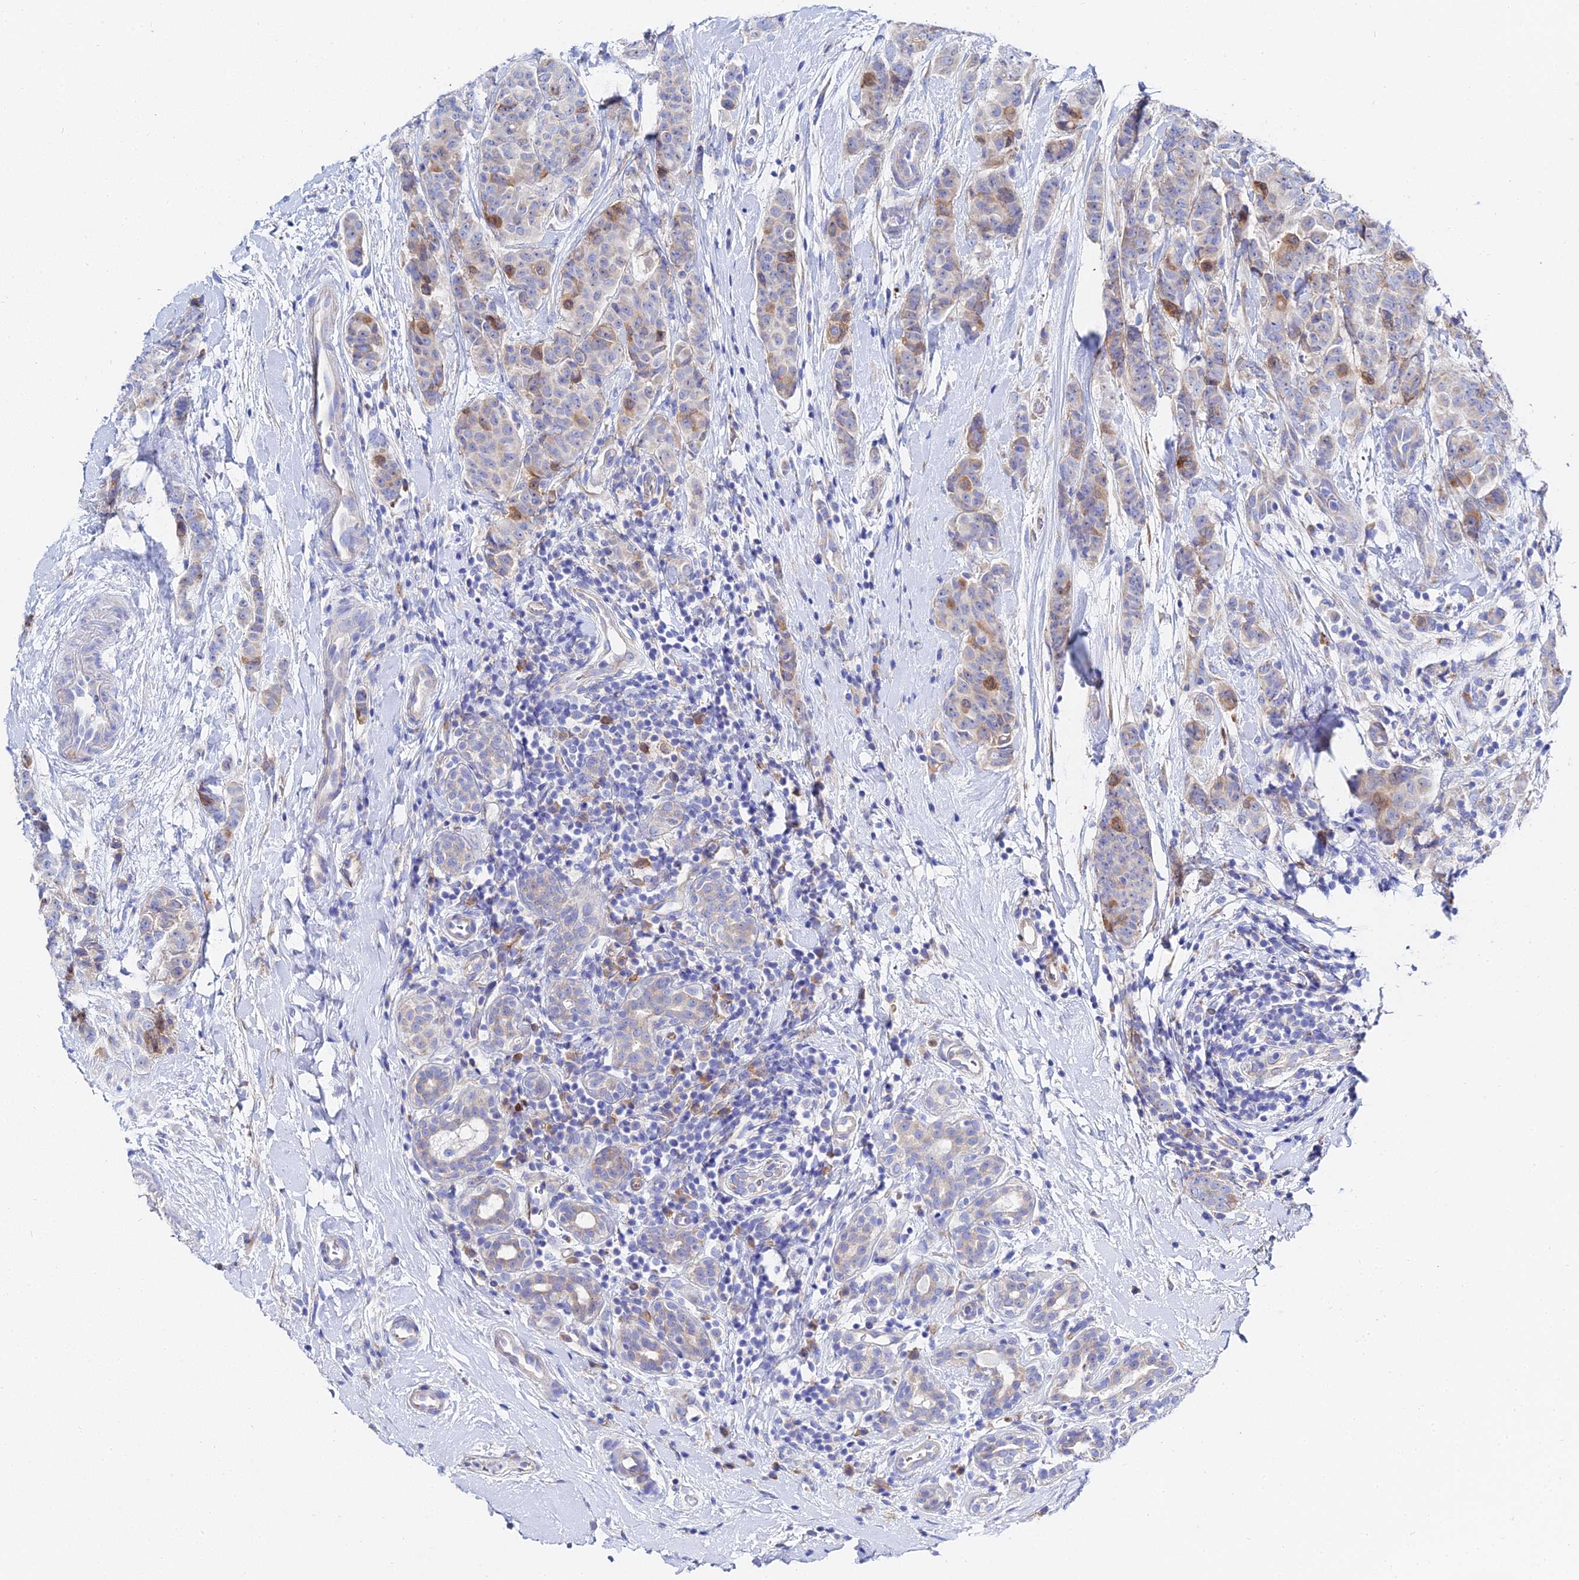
{"staining": {"intensity": "moderate", "quantity": "<25%", "location": "cytoplasmic/membranous"}, "tissue": "breast cancer", "cell_type": "Tumor cells", "image_type": "cancer", "snomed": [{"axis": "morphology", "description": "Duct carcinoma"}, {"axis": "topography", "description": "Breast"}], "caption": "DAB immunohistochemical staining of human breast cancer reveals moderate cytoplasmic/membranous protein expression in about <25% of tumor cells.", "gene": "PTTG1", "patient": {"sex": "female", "age": 40}}